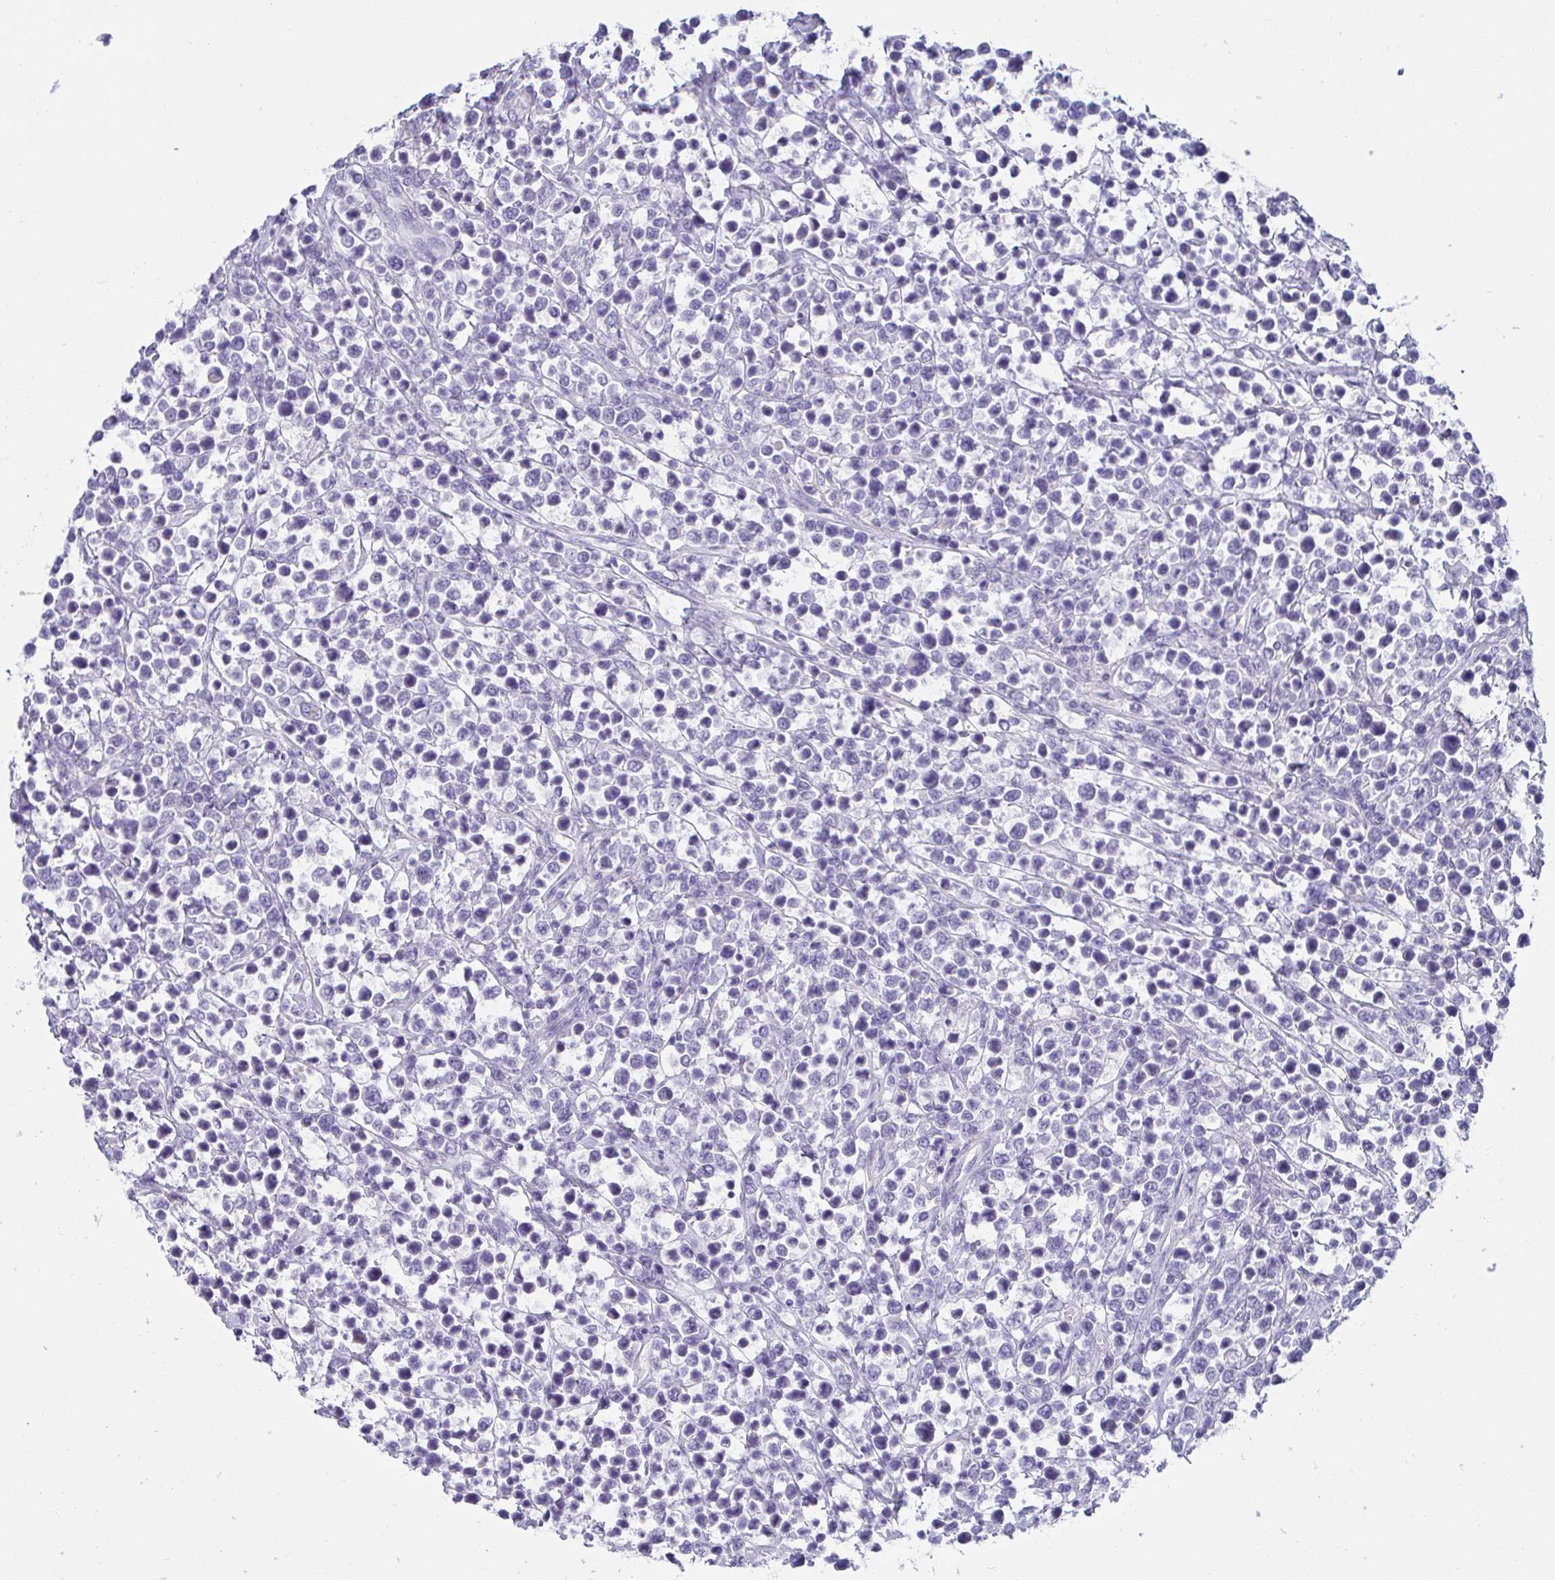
{"staining": {"intensity": "negative", "quantity": "none", "location": "none"}, "tissue": "lymphoma", "cell_type": "Tumor cells", "image_type": "cancer", "snomed": [{"axis": "morphology", "description": "Malignant lymphoma, non-Hodgkin's type, High grade"}, {"axis": "topography", "description": "Soft tissue"}], "caption": "DAB immunohistochemical staining of human high-grade malignant lymphoma, non-Hodgkin's type exhibits no significant expression in tumor cells.", "gene": "CXCR1", "patient": {"sex": "female", "age": 56}}